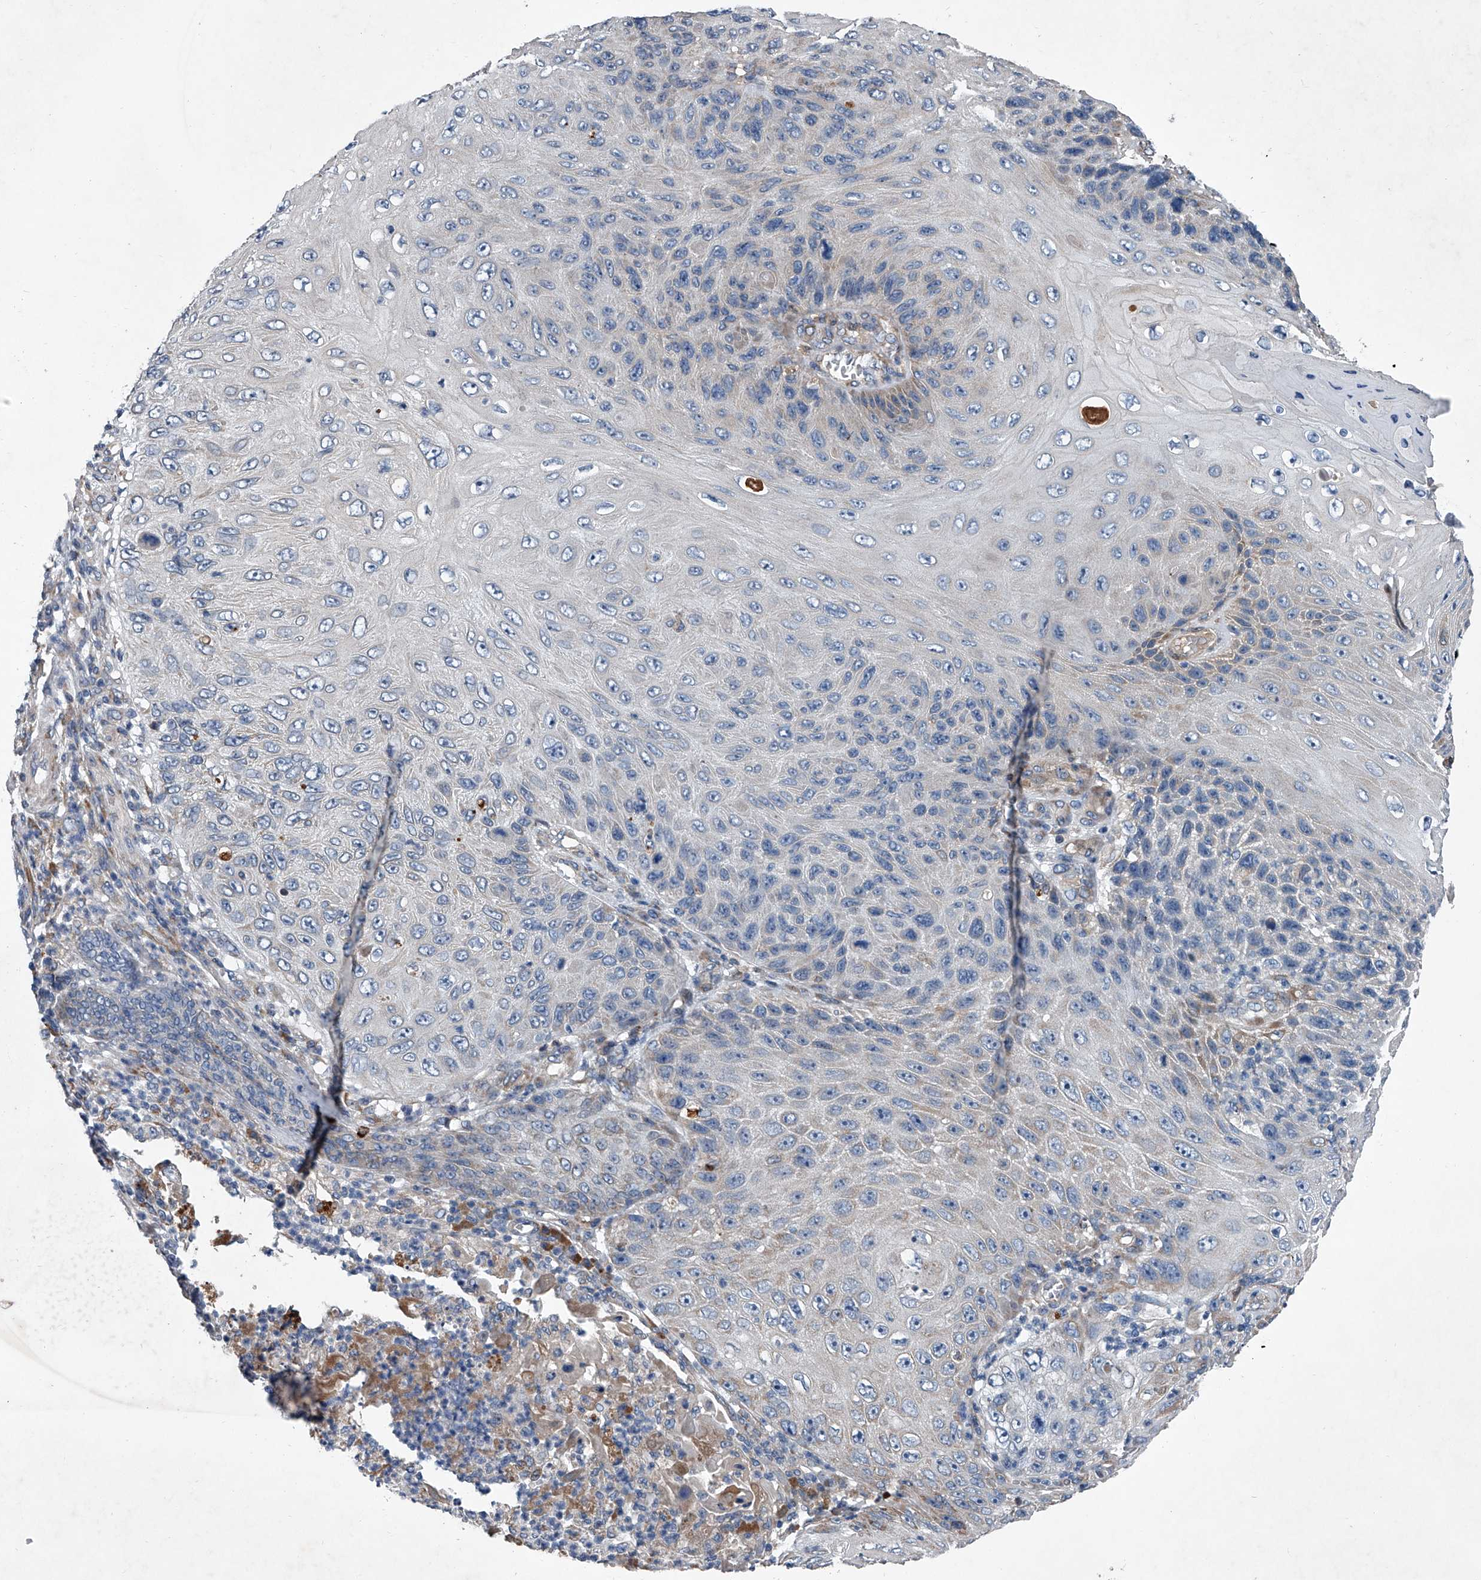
{"staining": {"intensity": "negative", "quantity": "none", "location": "none"}, "tissue": "skin cancer", "cell_type": "Tumor cells", "image_type": "cancer", "snomed": [{"axis": "morphology", "description": "Squamous cell carcinoma, NOS"}, {"axis": "topography", "description": "Skin"}], "caption": "Histopathology image shows no significant protein expression in tumor cells of skin squamous cell carcinoma. (DAB (3,3'-diaminobenzidine) immunohistochemistry (IHC), high magnification).", "gene": "ABCG1", "patient": {"sex": "female", "age": 88}}